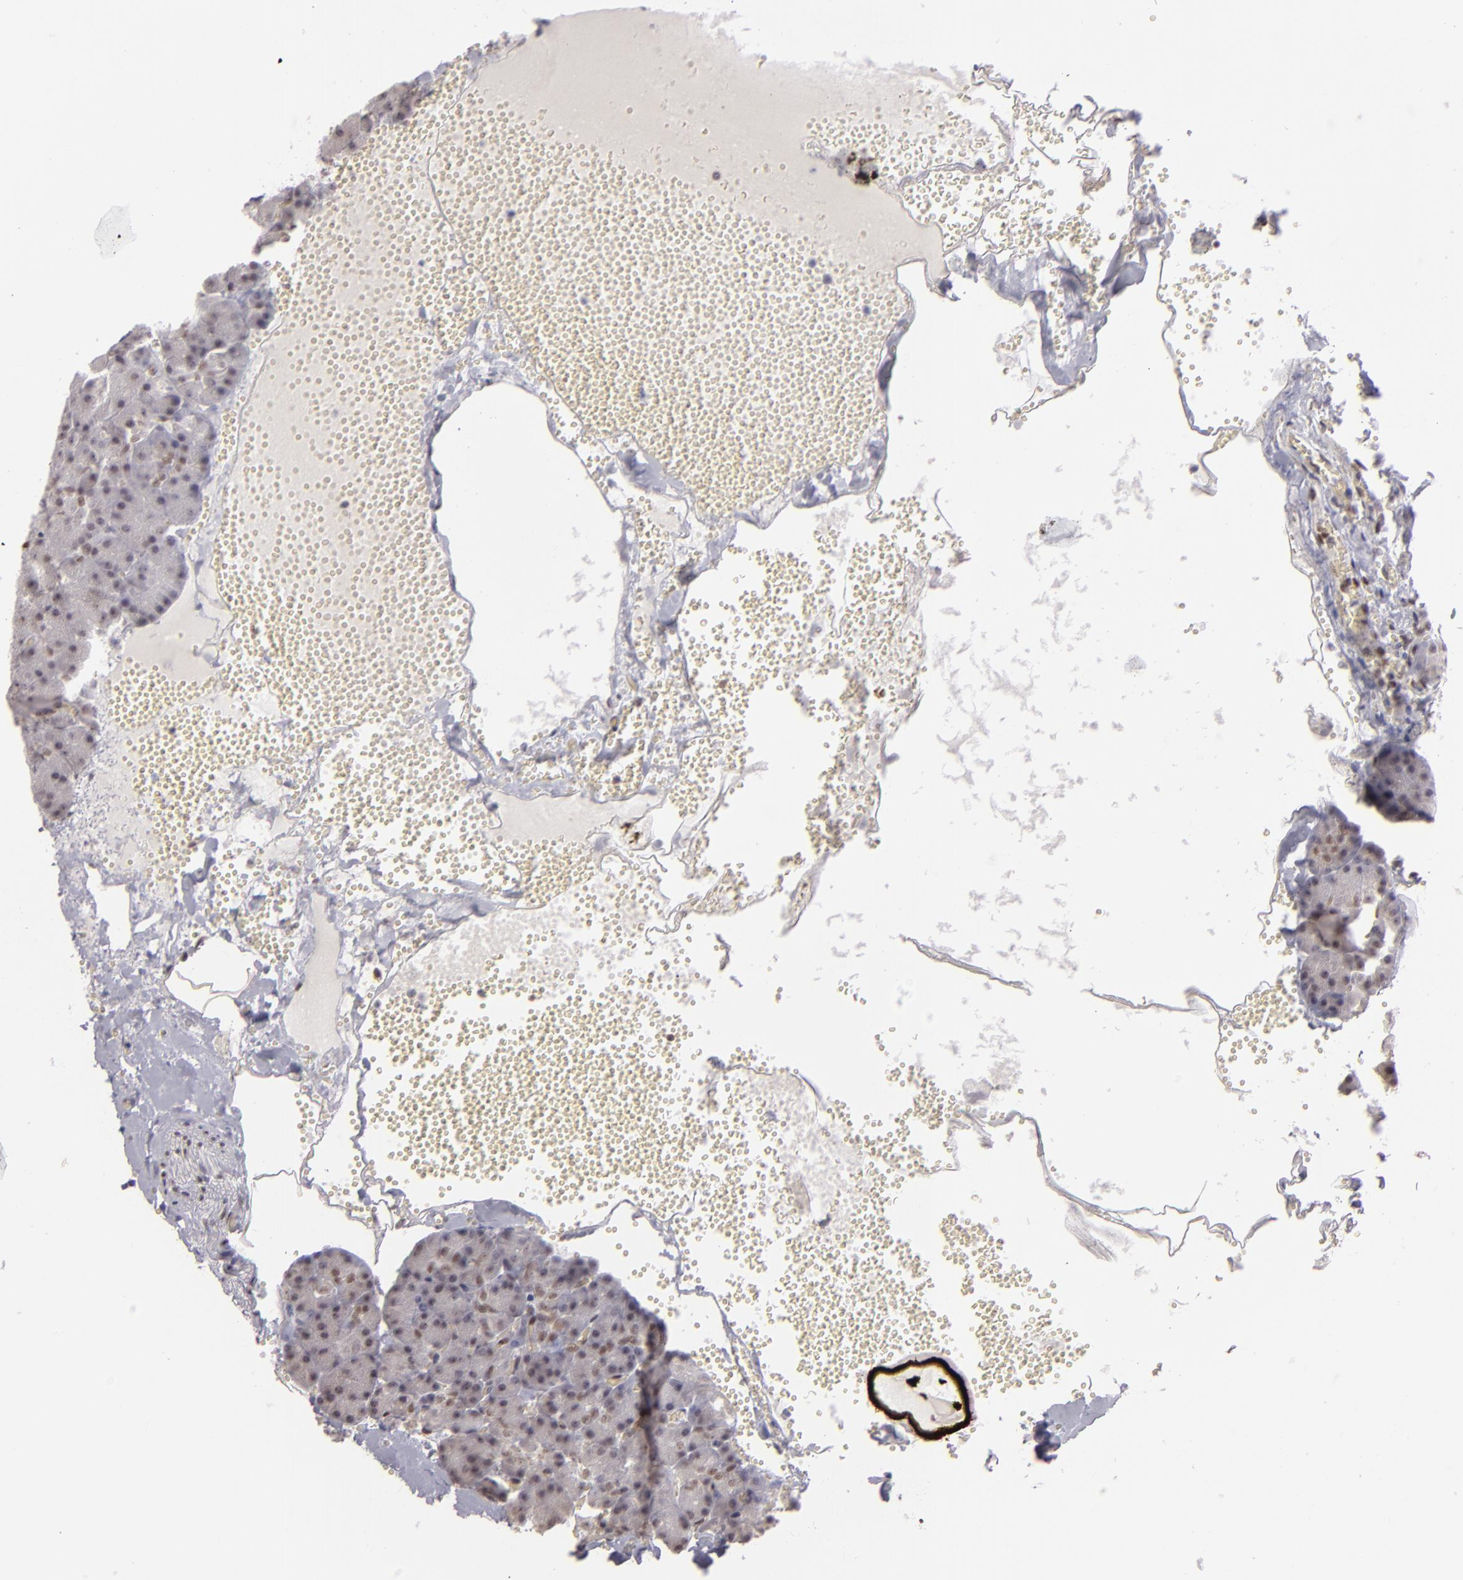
{"staining": {"intensity": "weak", "quantity": ">75%", "location": "nuclear"}, "tissue": "pancreas", "cell_type": "Exocrine glandular cells", "image_type": "normal", "snomed": [{"axis": "morphology", "description": "Normal tissue, NOS"}, {"axis": "topography", "description": "Pancreas"}], "caption": "Pancreas stained for a protein displays weak nuclear positivity in exocrine glandular cells. (Stains: DAB in brown, nuclei in blue, Microscopy: brightfield microscopy at high magnification).", "gene": "DAXX", "patient": {"sex": "female", "age": 35}}